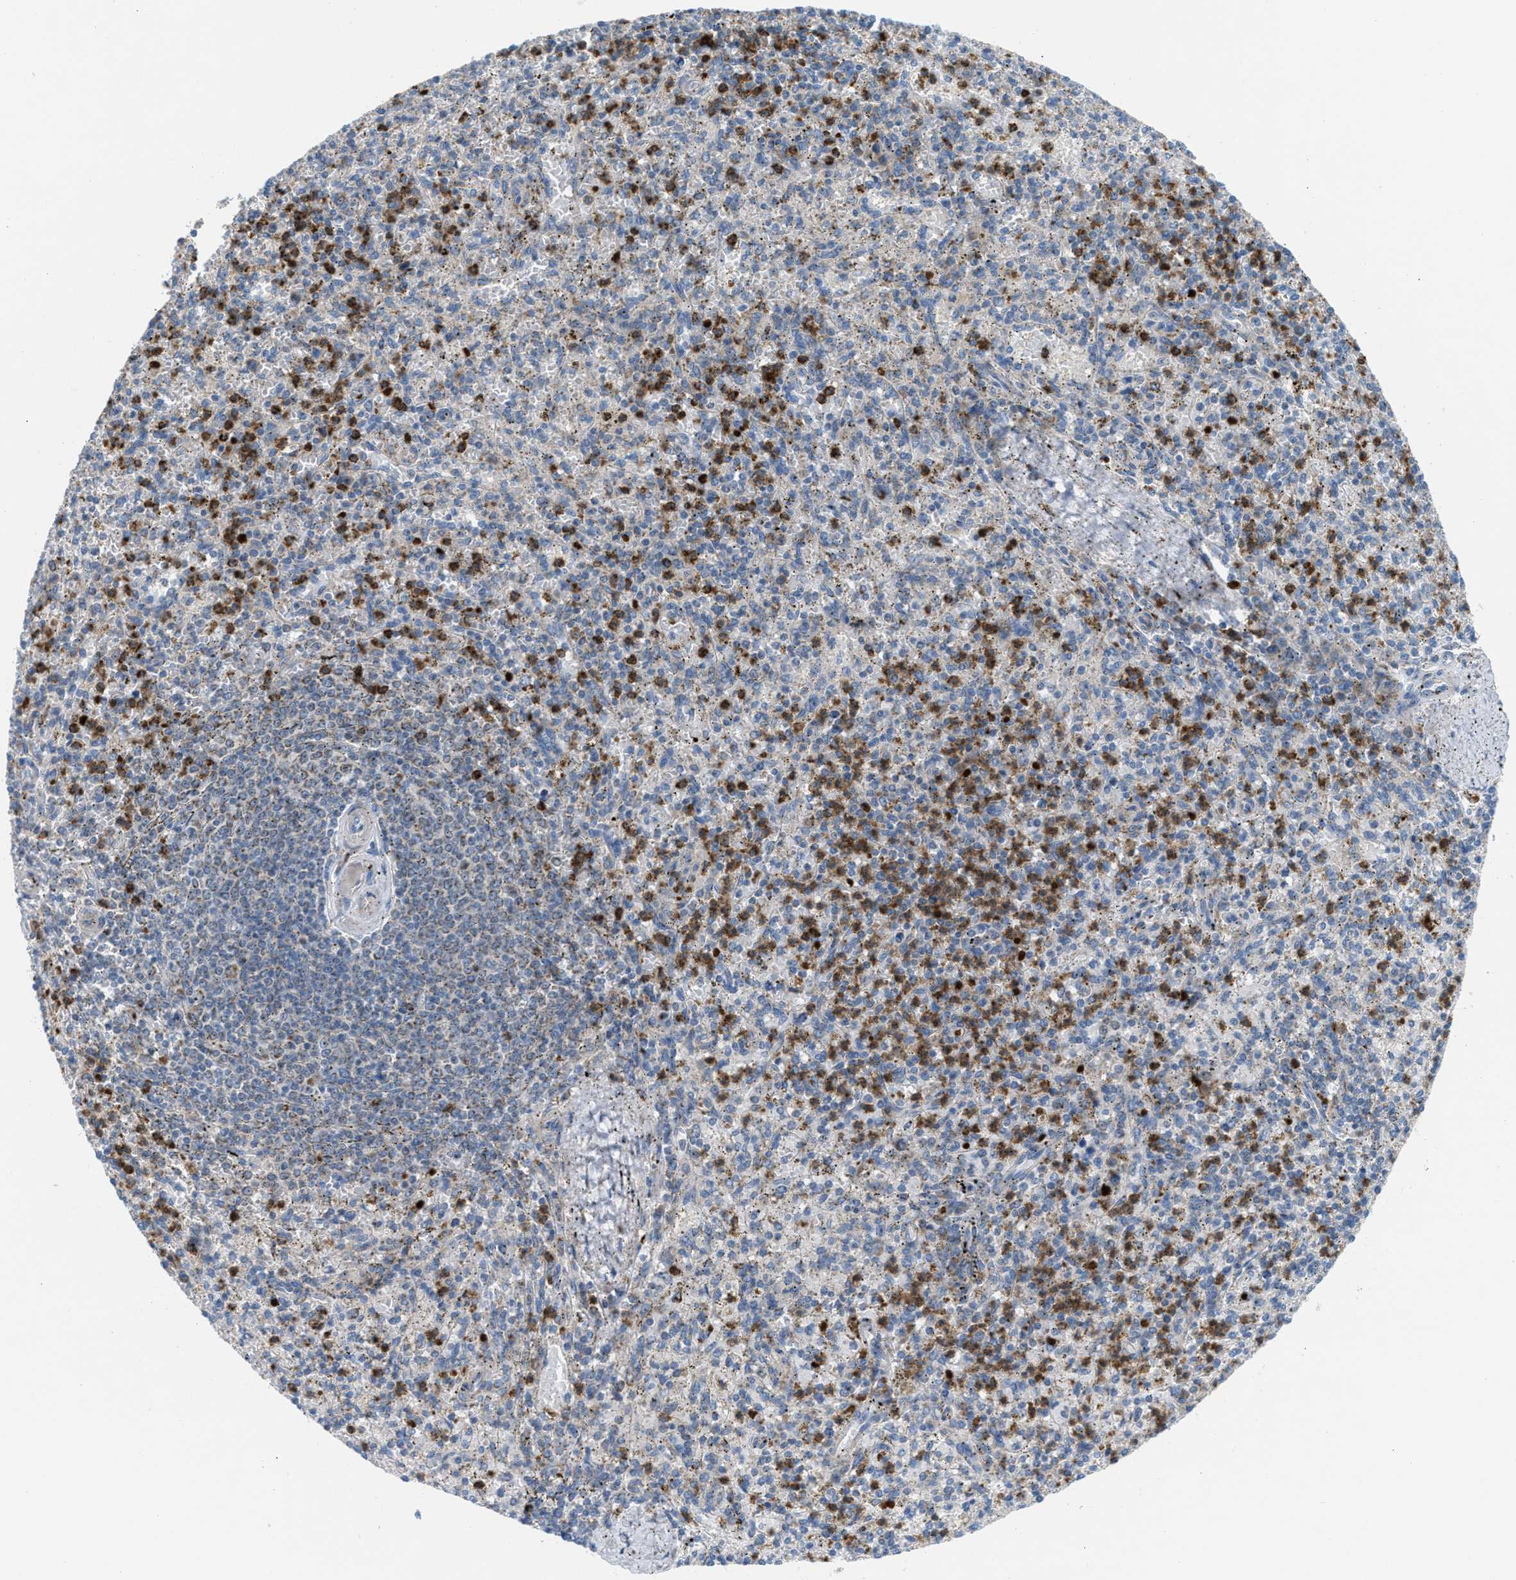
{"staining": {"intensity": "strong", "quantity": "25%-75%", "location": "cytoplasmic/membranous"}, "tissue": "spleen", "cell_type": "Cells in red pulp", "image_type": "normal", "snomed": [{"axis": "morphology", "description": "Normal tissue, NOS"}, {"axis": "topography", "description": "Spleen"}], "caption": "Immunohistochemistry photomicrograph of unremarkable spleen stained for a protein (brown), which displays high levels of strong cytoplasmic/membranous staining in about 25%-75% of cells in red pulp.", "gene": "TPH1", "patient": {"sex": "male", "age": 72}}